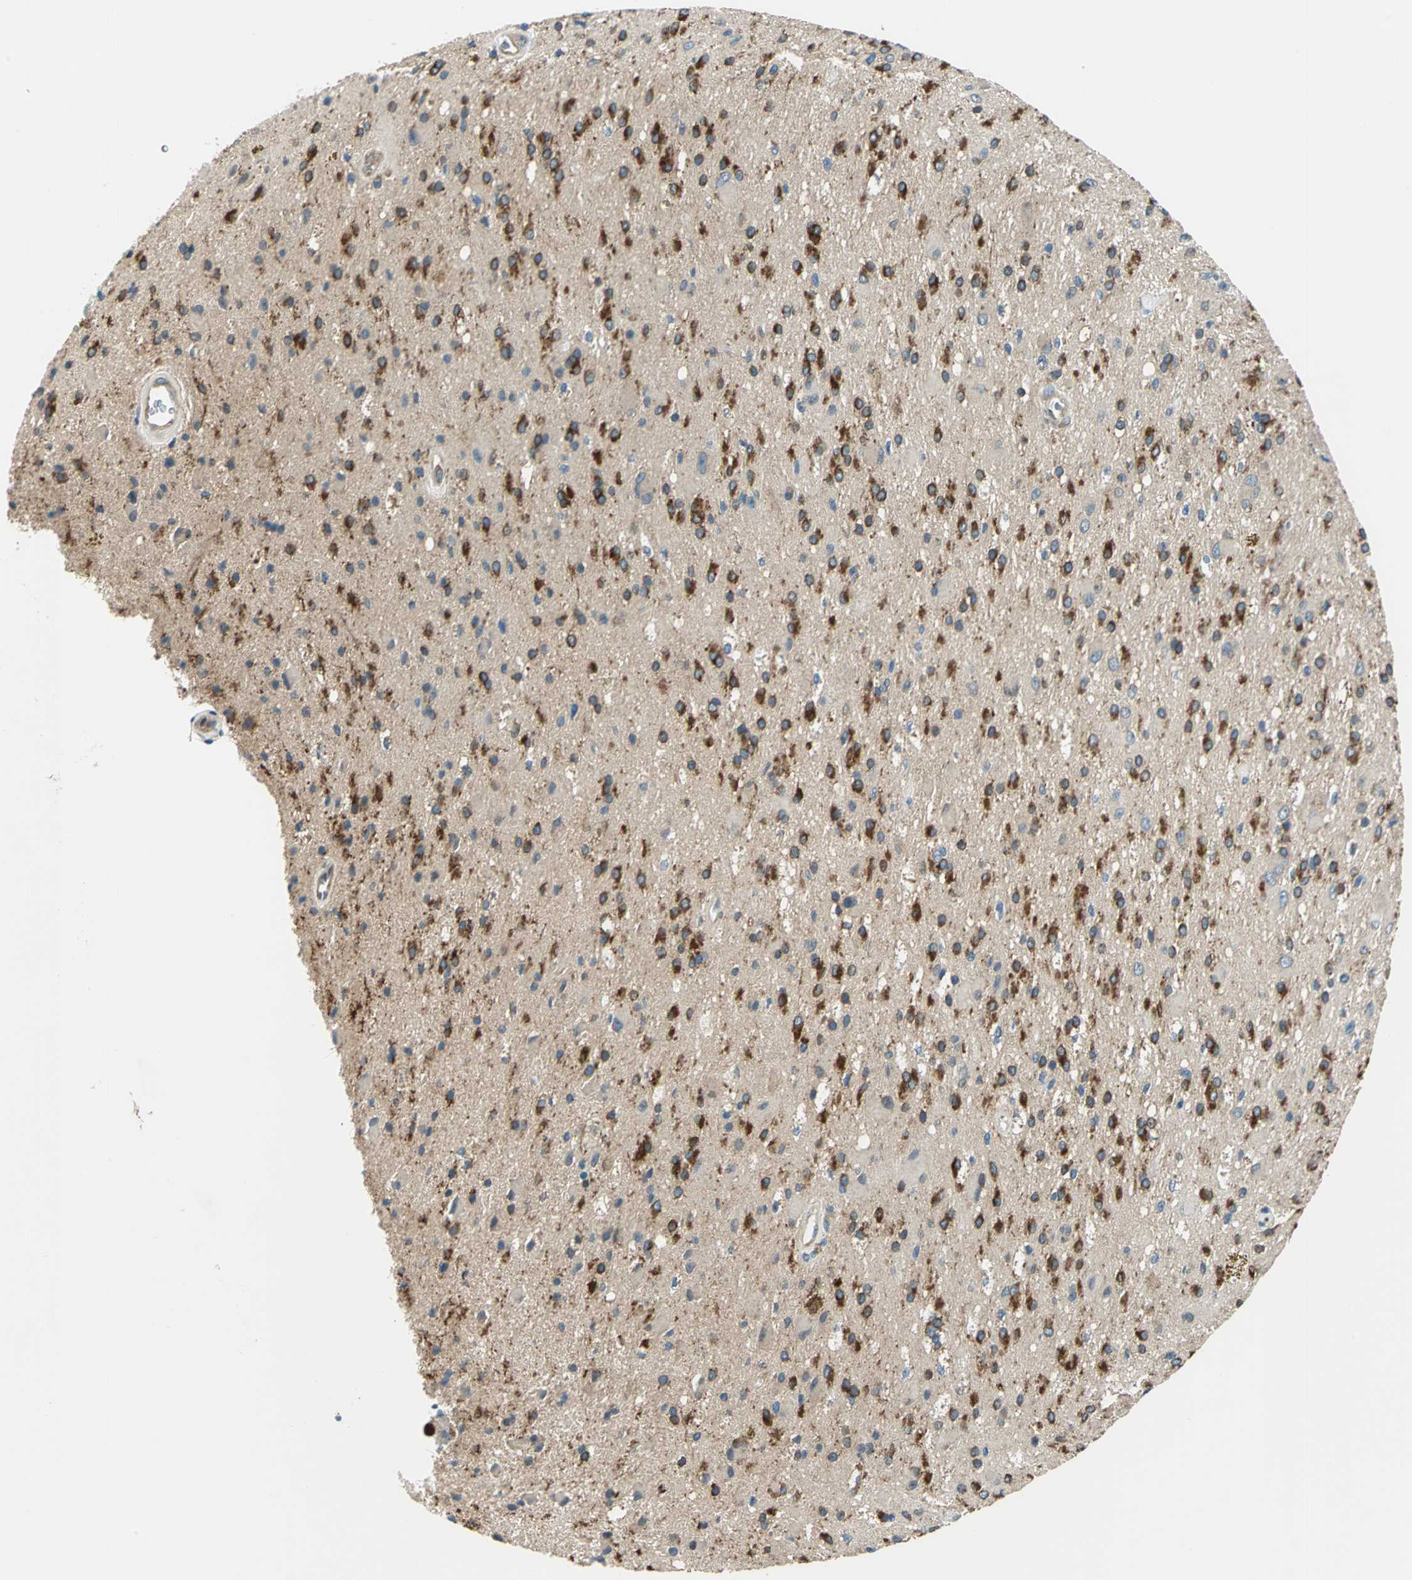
{"staining": {"intensity": "moderate", "quantity": "25%-75%", "location": "cytoplasmic/membranous"}, "tissue": "glioma", "cell_type": "Tumor cells", "image_type": "cancer", "snomed": [{"axis": "morphology", "description": "Glioma, malignant, Low grade"}, {"axis": "topography", "description": "Brain"}], "caption": "A photomicrograph showing moderate cytoplasmic/membranous expression in about 25%-75% of tumor cells in glioma, as visualized by brown immunohistochemical staining.", "gene": "CDC42EP1", "patient": {"sex": "male", "age": 58}}